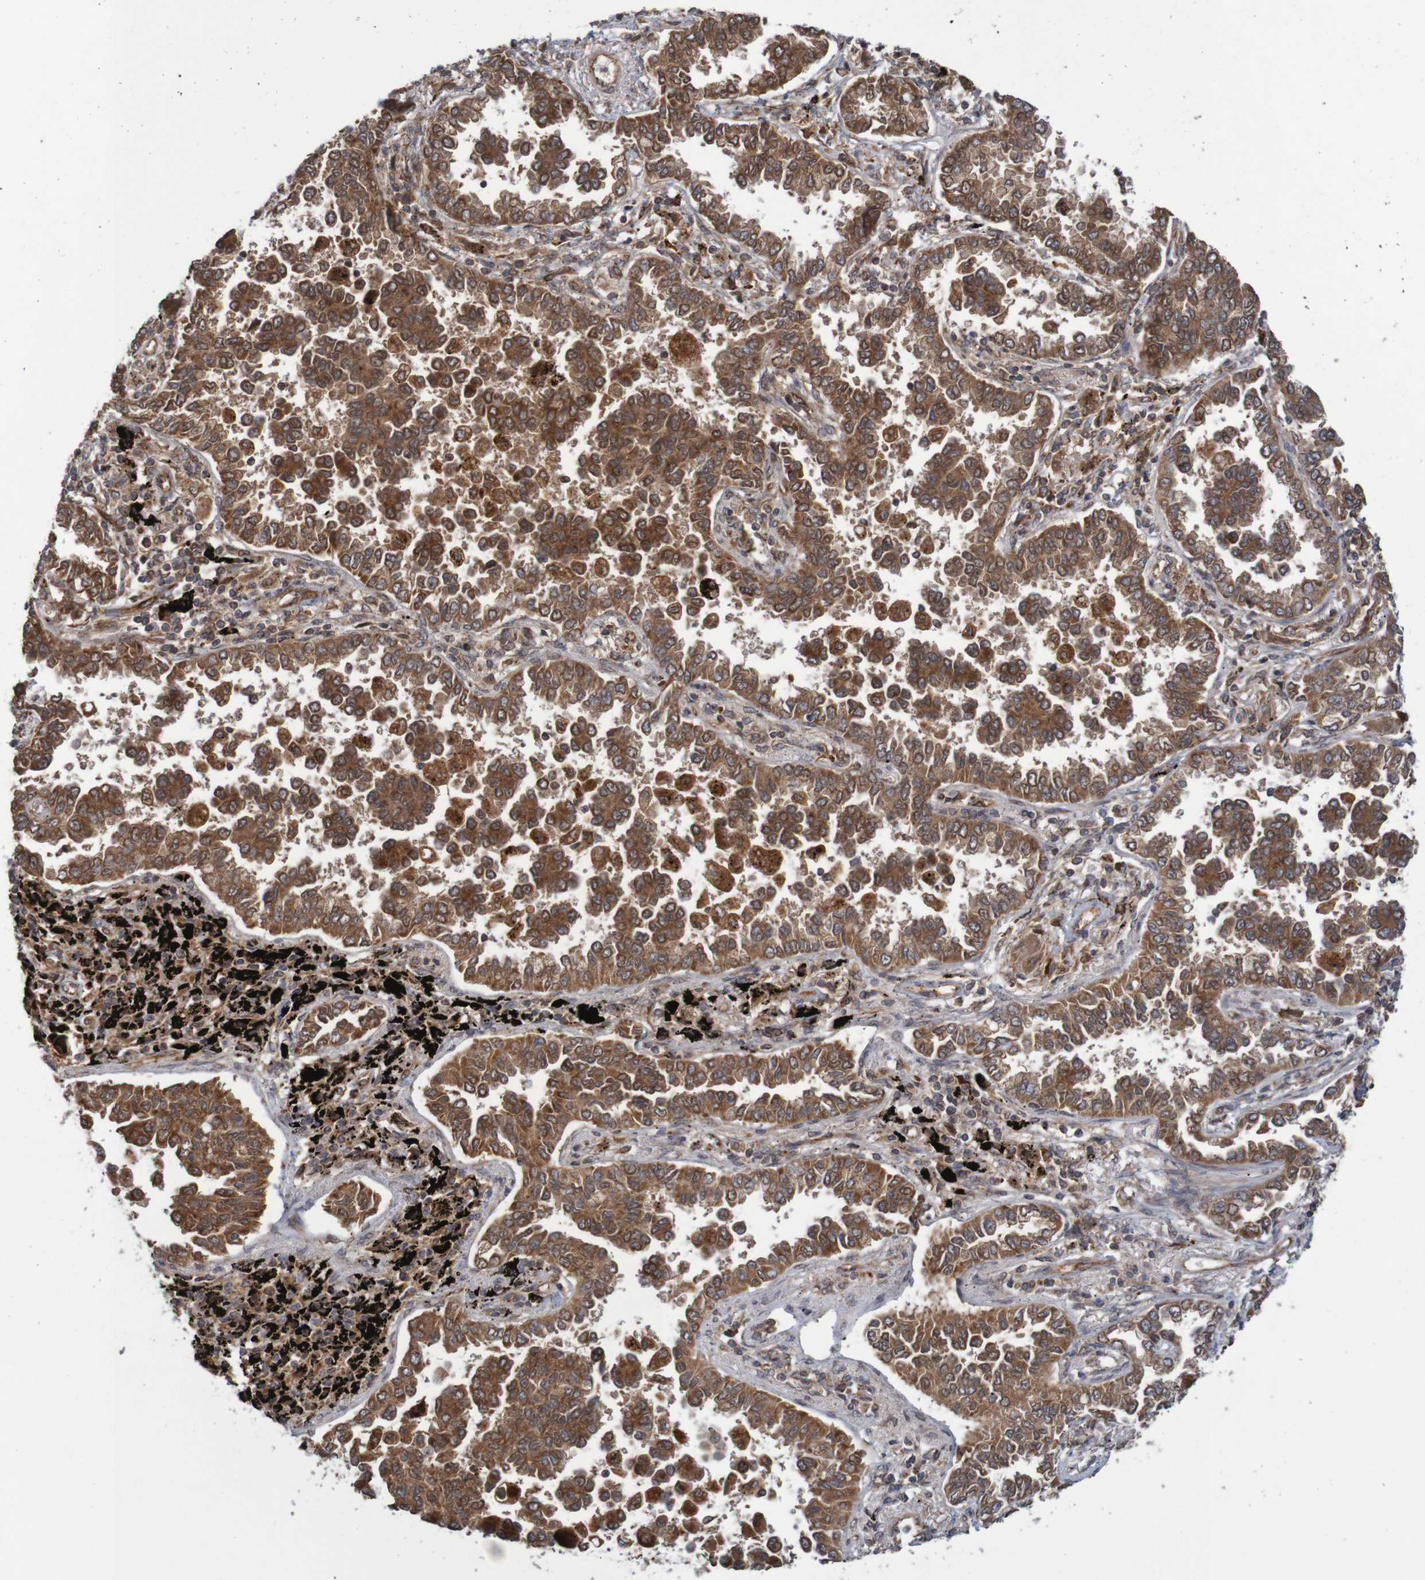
{"staining": {"intensity": "strong", "quantity": ">75%", "location": "cytoplasmic/membranous"}, "tissue": "lung cancer", "cell_type": "Tumor cells", "image_type": "cancer", "snomed": [{"axis": "morphology", "description": "Normal tissue, NOS"}, {"axis": "morphology", "description": "Adenocarcinoma, NOS"}, {"axis": "topography", "description": "Lung"}], "caption": "IHC of human lung cancer shows high levels of strong cytoplasmic/membranous staining in approximately >75% of tumor cells.", "gene": "MRPL52", "patient": {"sex": "male", "age": 59}}